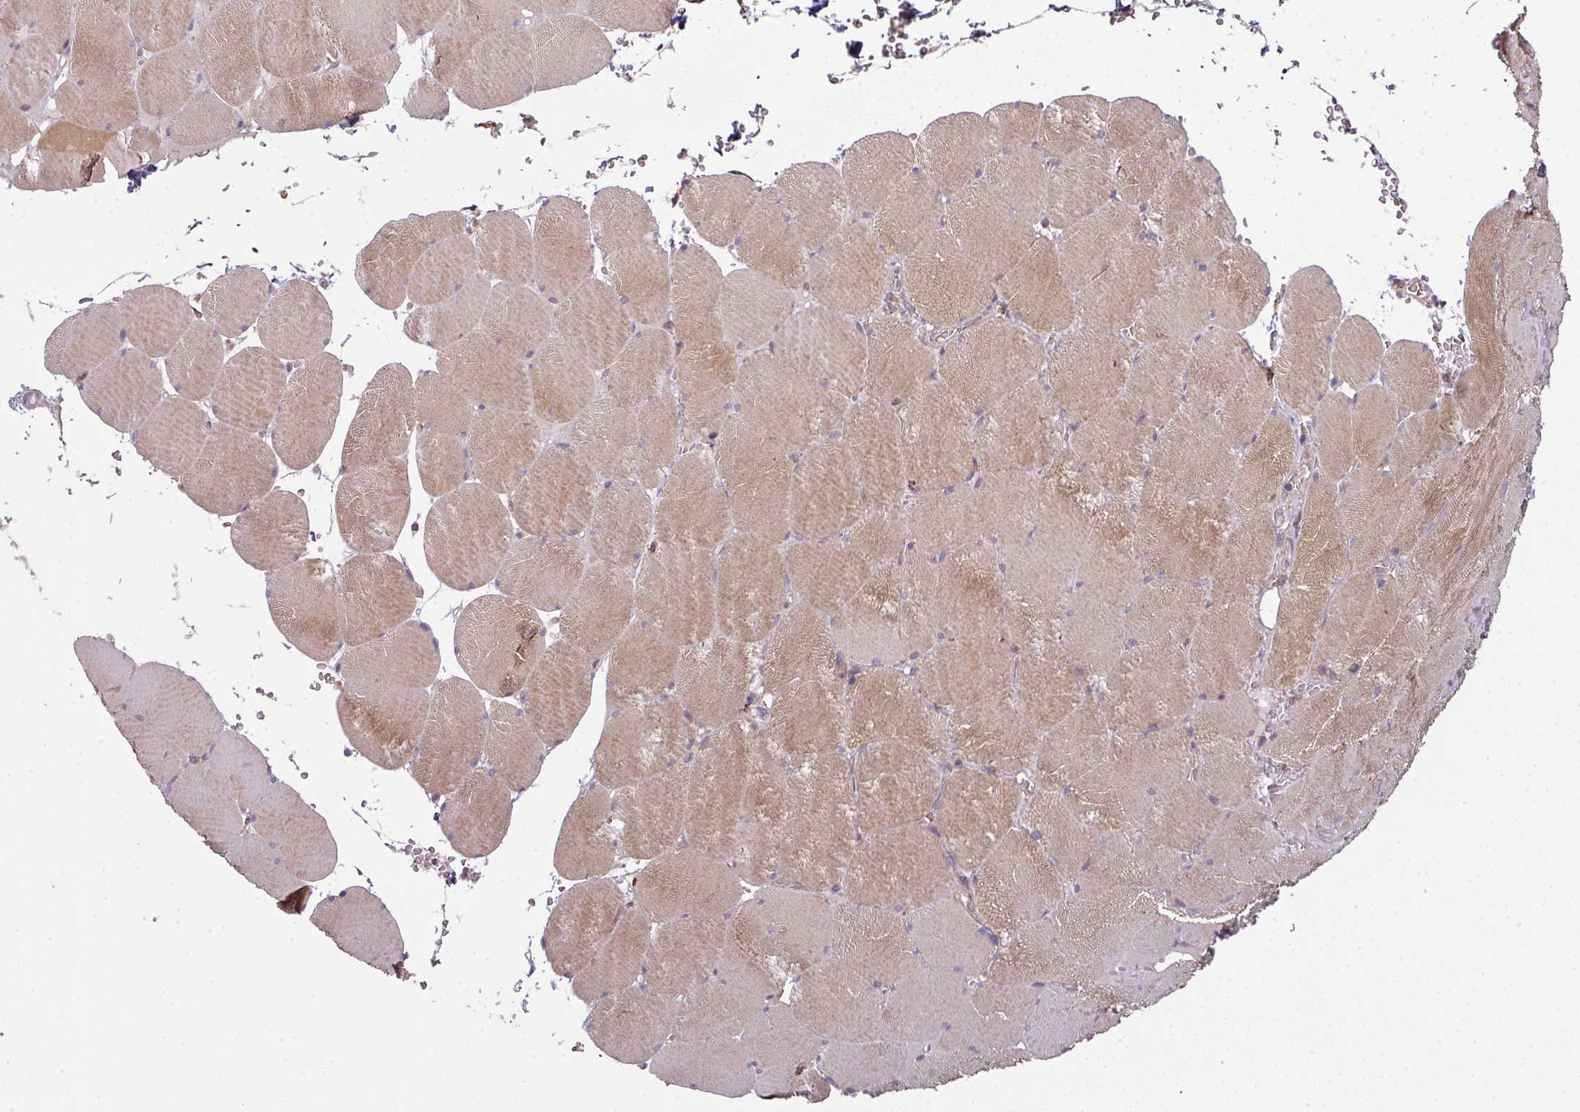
{"staining": {"intensity": "moderate", "quantity": ">75%", "location": "cytoplasmic/membranous"}, "tissue": "skeletal muscle", "cell_type": "Myocytes", "image_type": "normal", "snomed": [{"axis": "morphology", "description": "Normal tissue, NOS"}, {"axis": "topography", "description": "Skeletal muscle"}, {"axis": "topography", "description": "Head-Neck"}], "caption": "Myocytes show moderate cytoplasmic/membranous staining in about >75% of cells in unremarkable skeletal muscle.", "gene": "GSKIP", "patient": {"sex": "male", "age": 66}}